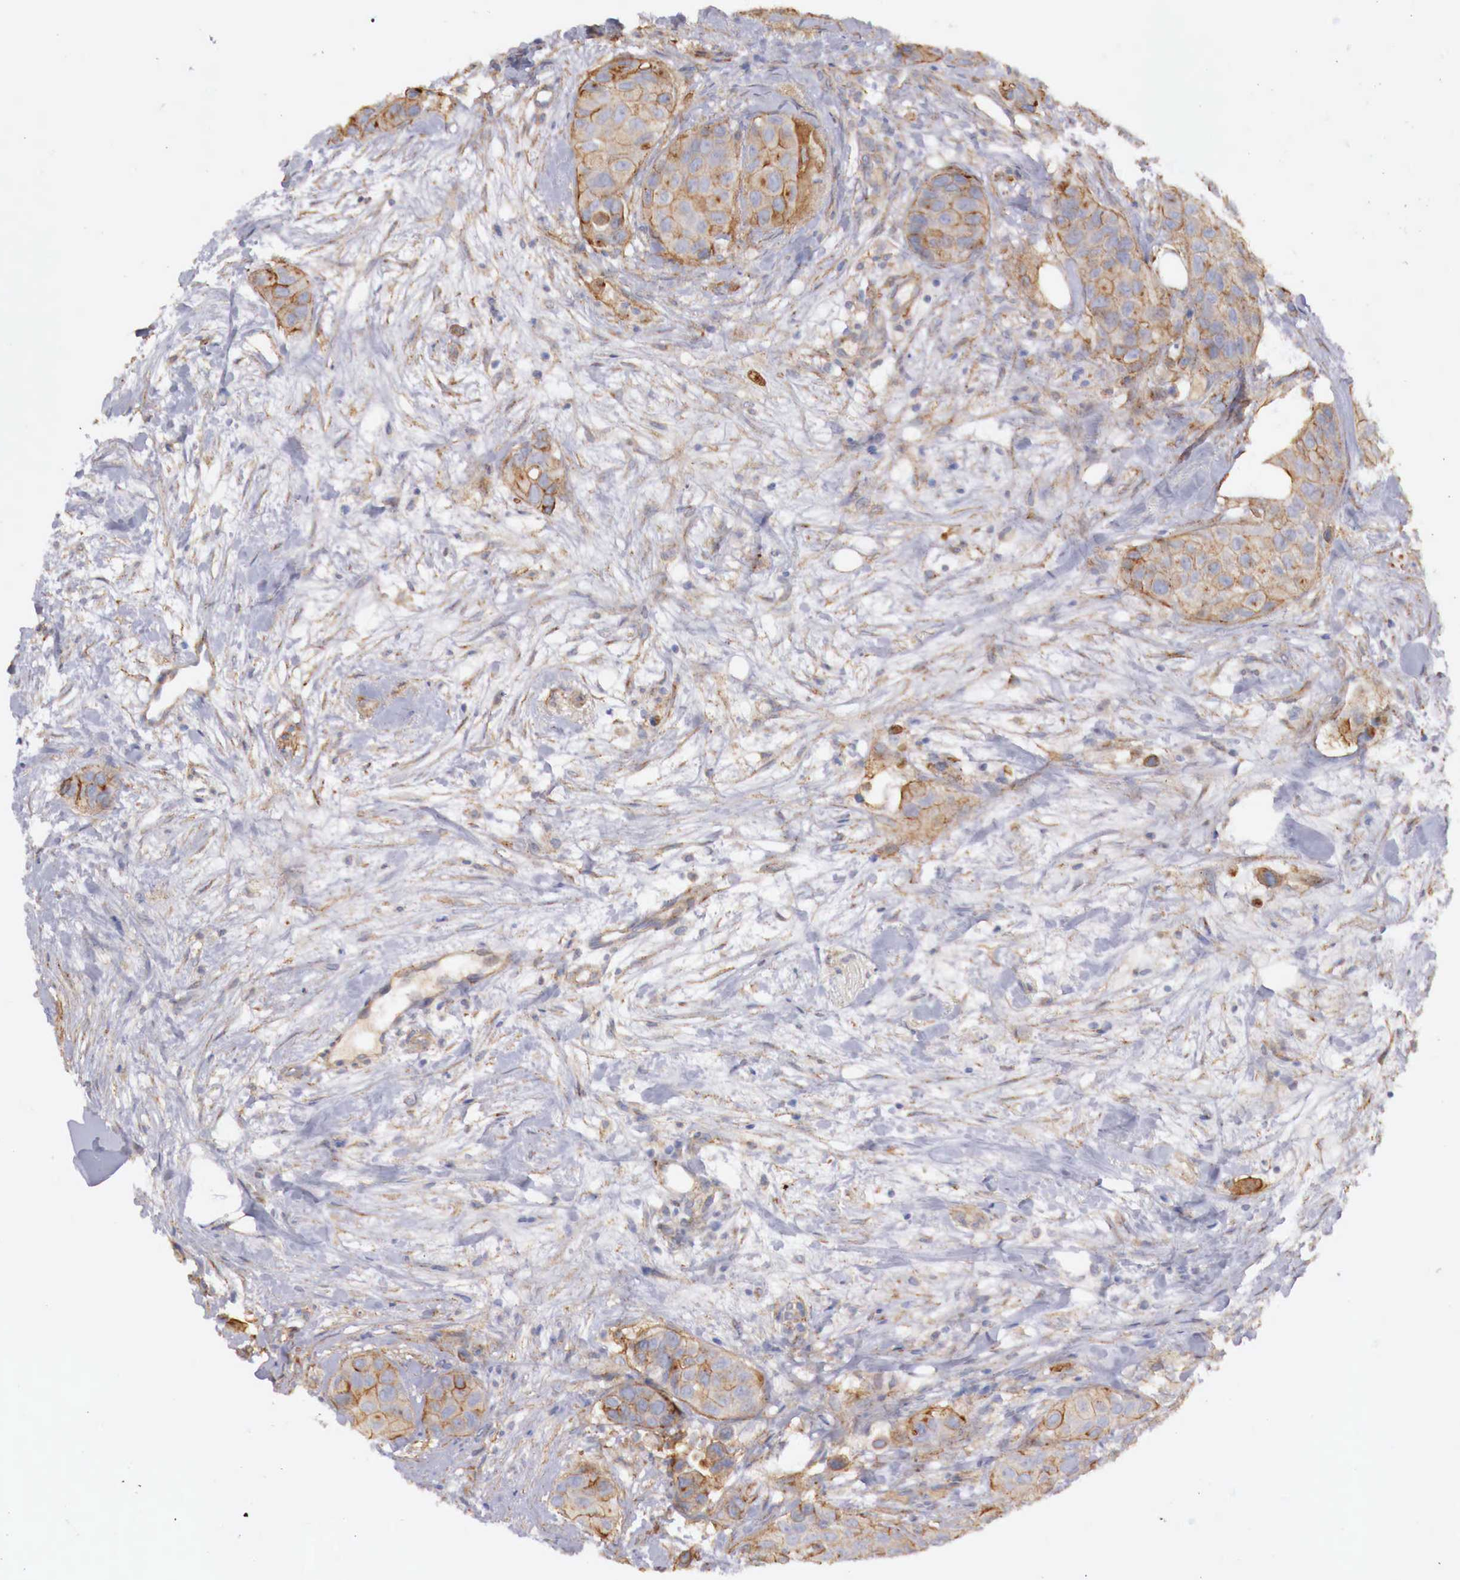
{"staining": {"intensity": "moderate", "quantity": "25%-75%", "location": "cytoplasmic/membranous"}, "tissue": "breast cancer", "cell_type": "Tumor cells", "image_type": "cancer", "snomed": [{"axis": "morphology", "description": "Duct carcinoma"}, {"axis": "topography", "description": "Breast"}], "caption": "Immunohistochemistry of breast infiltrating ductal carcinoma displays medium levels of moderate cytoplasmic/membranous staining in approximately 25%-75% of tumor cells.", "gene": "KLHDC7B", "patient": {"sex": "female", "age": 68}}